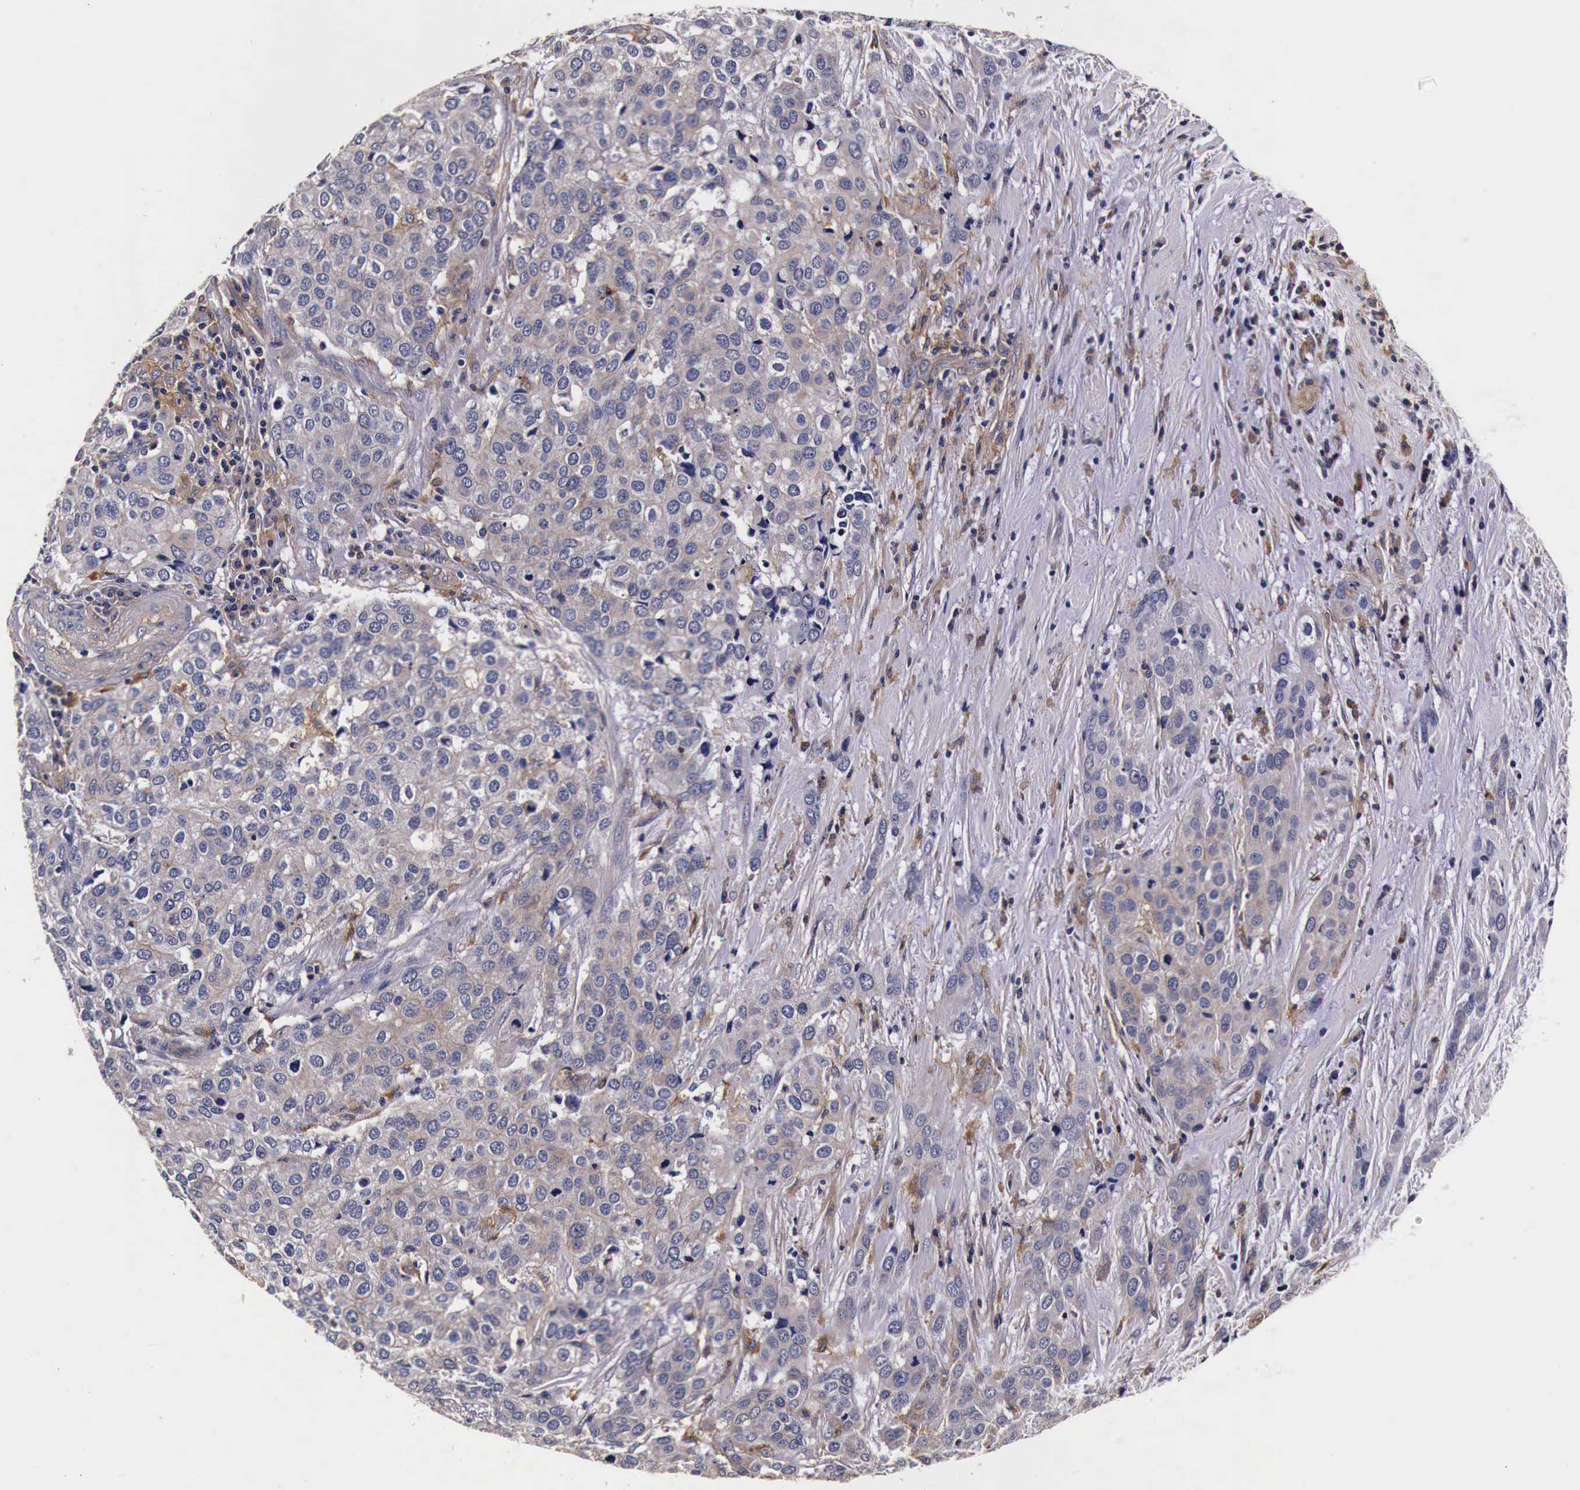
{"staining": {"intensity": "weak", "quantity": "25%-75%", "location": "cytoplasmic/membranous"}, "tissue": "cervical cancer", "cell_type": "Tumor cells", "image_type": "cancer", "snomed": [{"axis": "morphology", "description": "Squamous cell carcinoma, NOS"}, {"axis": "topography", "description": "Cervix"}], "caption": "The immunohistochemical stain shows weak cytoplasmic/membranous positivity in tumor cells of cervical cancer tissue. (DAB (3,3'-diaminobenzidine) = brown stain, brightfield microscopy at high magnification).", "gene": "RP2", "patient": {"sex": "female", "age": 54}}